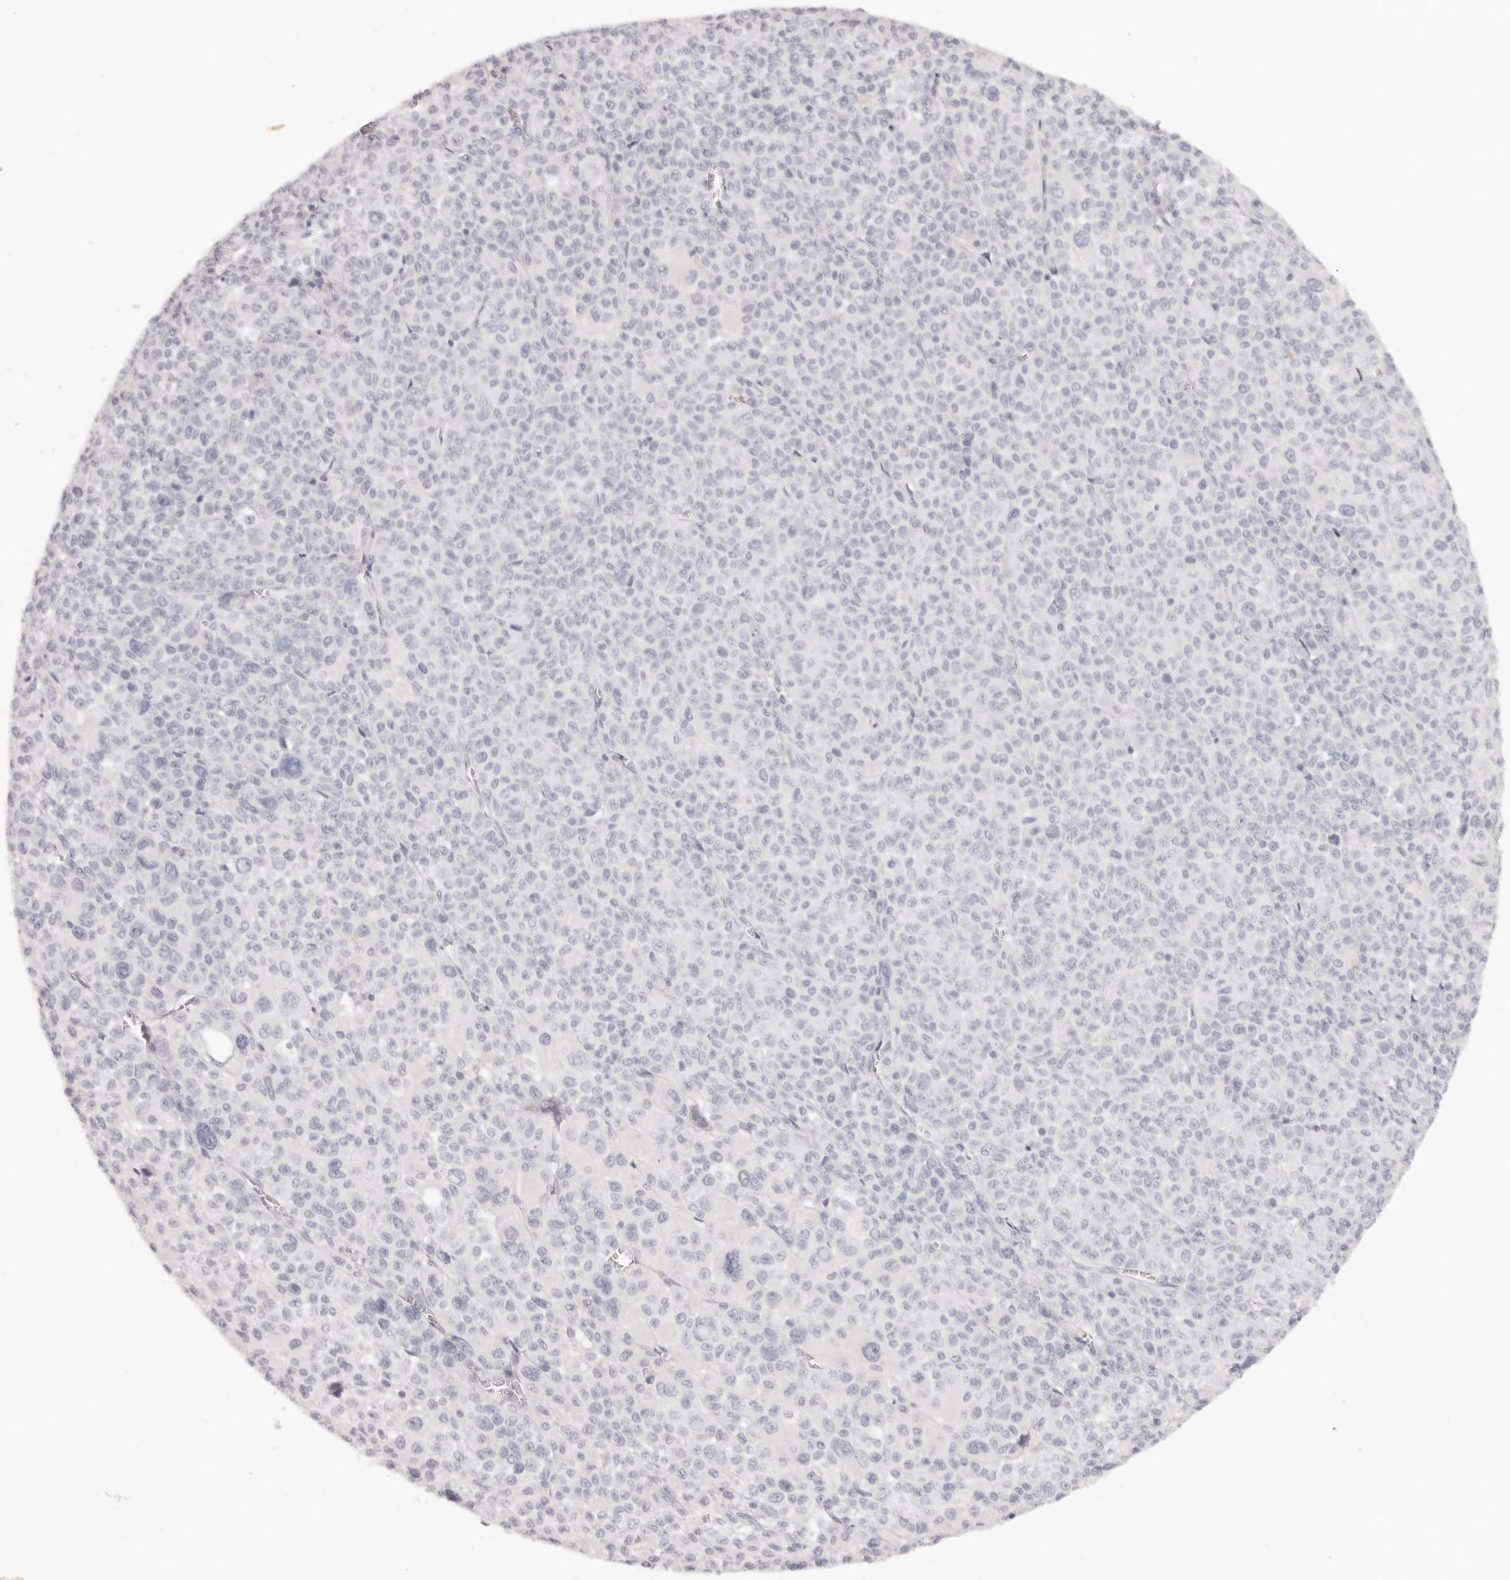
{"staining": {"intensity": "negative", "quantity": "none", "location": "none"}, "tissue": "melanoma", "cell_type": "Tumor cells", "image_type": "cancer", "snomed": [{"axis": "morphology", "description": "Malignant melanoma, Metastatic site"}, {"axis": "topography", "description": "Skin"}], "caption": "Human malignant melanoma (metastatic site) stained for a protein using immunohistochemistry (IHC) demonstrates no staining in tumor cells.", "gene": "RXFP1", "patient": {"sex": "female", "age": 74}}